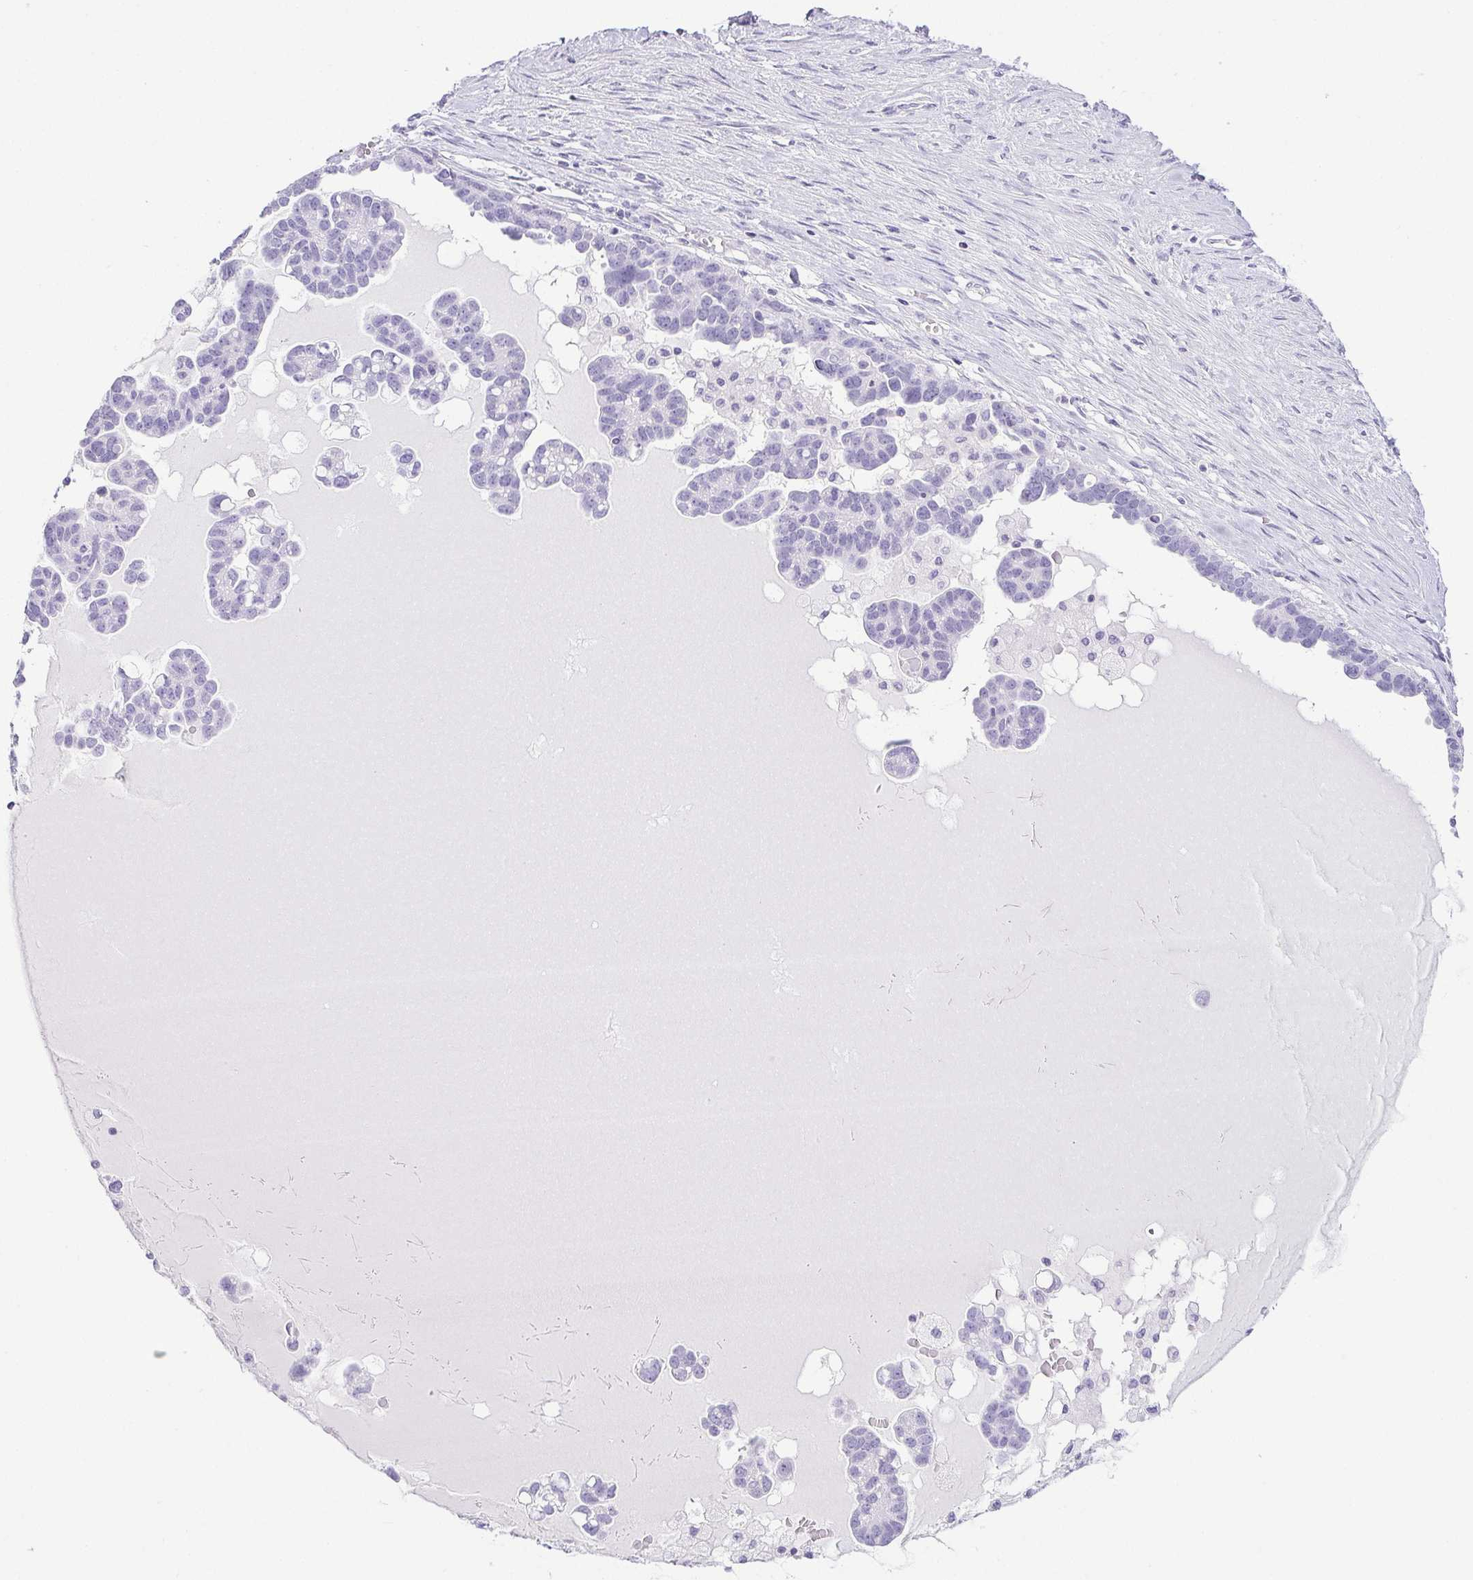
{"staining": {"intensity": "negative", "quantity": "none", "location": "none"}, "tissue": "ovarian cancer", "cell_type": "Tumor cells", "image_type": "cancer", "snomed": [{"axis": "morphology", "description": "Cystadenocarcinoma, serous, NOS"}, {"axis": "topography", "description": "Ovary"}], "caption": "There is no significant staining in tumor cells of ovarian cancer (serous cystadenocarcinoma). The staining is performed using DAB (3,3'-diaminobenzidine) brown chromogen with nuclei counter-stained in using hematoxylin.", "gene": "HLA-G", "patient": {"sex": "female", "age": 54}}